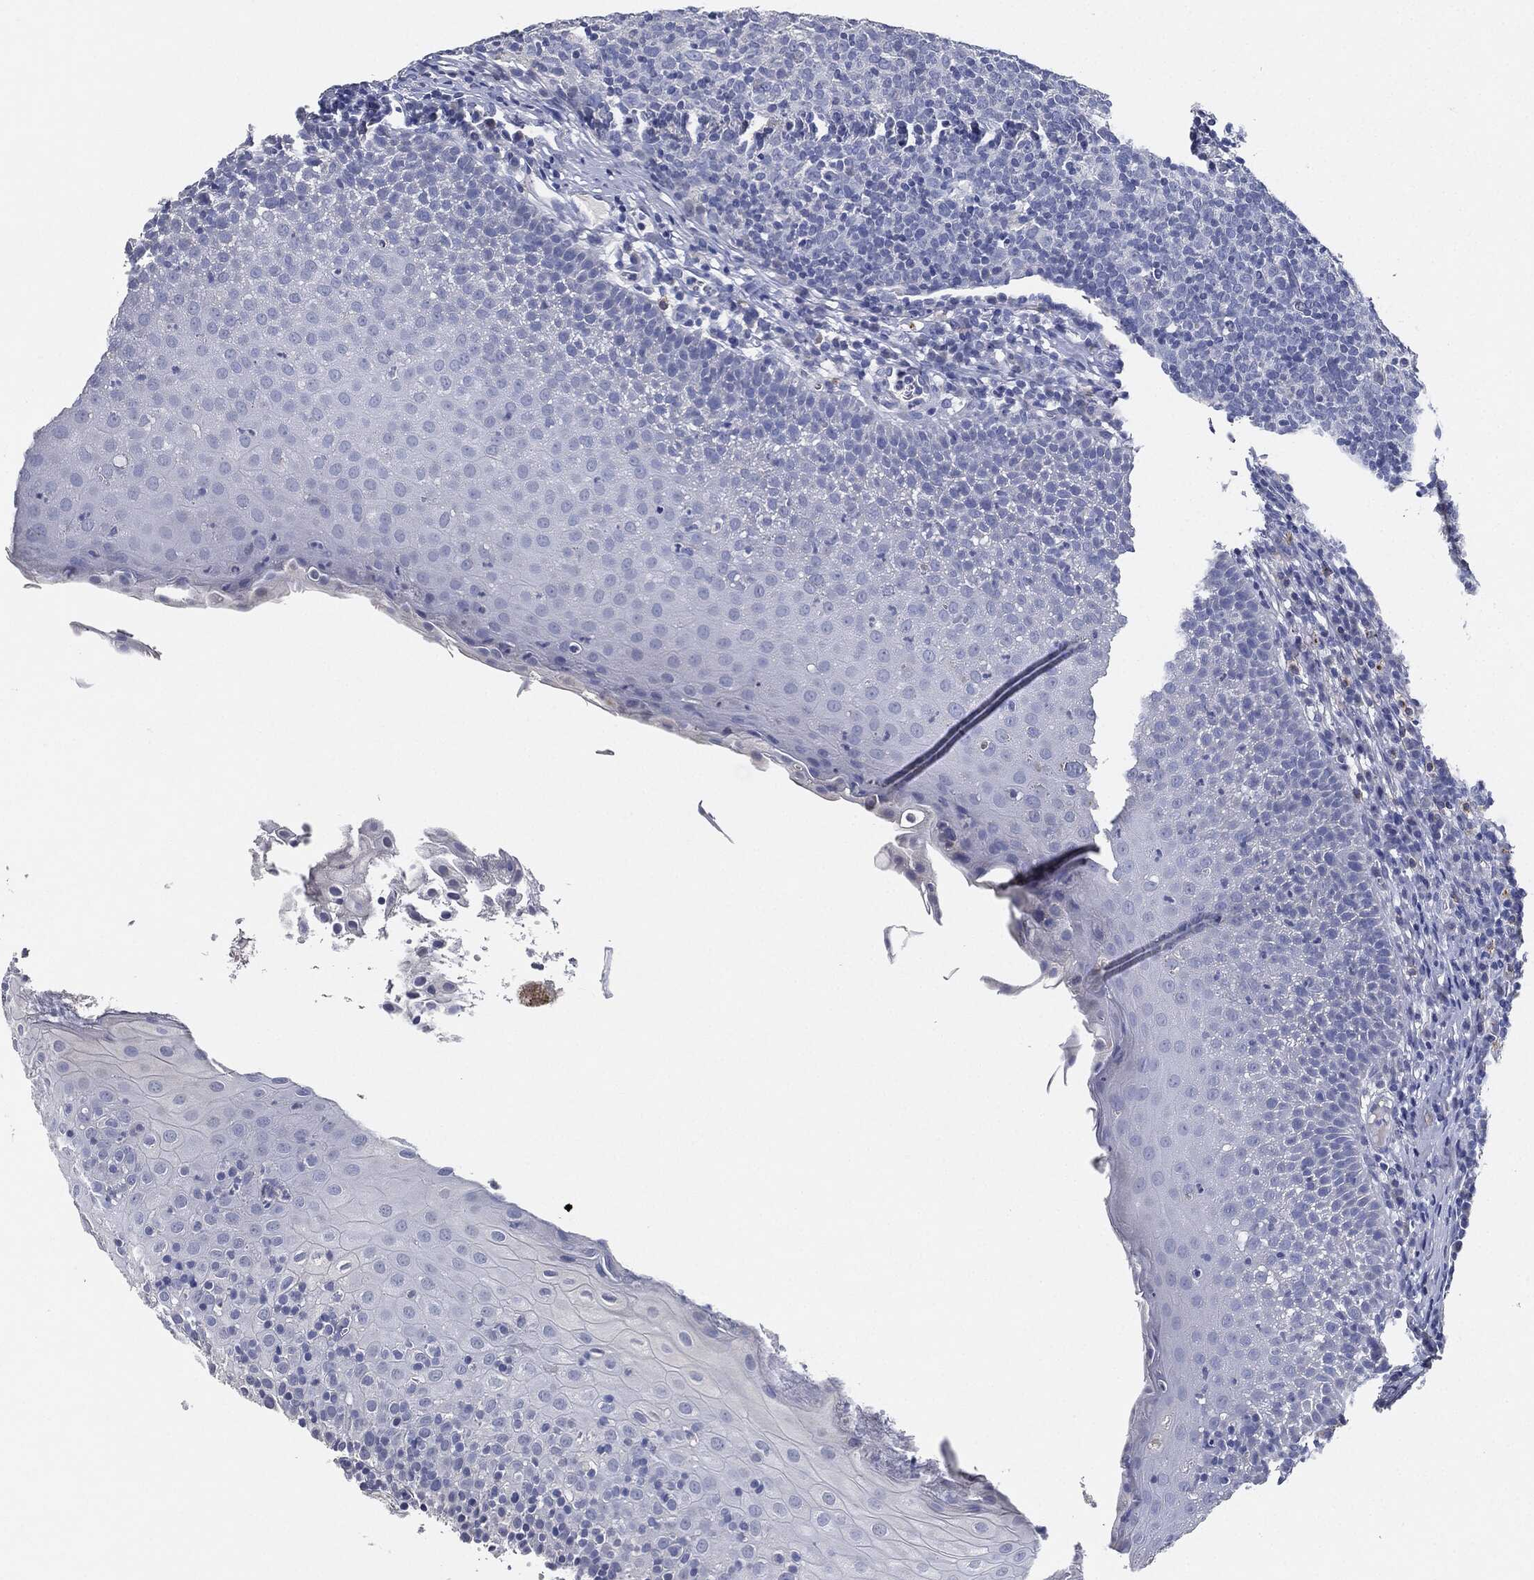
{"staining": {"intensity": "negative", "quantity": "none", "location": "none"}, "tissue": "tonsil", "cell_type": "Germinal center cells", "image_type": "normal", "snomed": [{"axis": "morphology", "description": "Normal tissue, NOS"}, {"axis": "topography", "description": "Tonsil"}], "caption": "Tonsil was stained to show a protein in brown. There is no significant positivity in germinal center cells. (Brightfield microscopy of DAB (3,3'-diaminobenzidine) immunohistochemistry (IHC) at high magnification).", "gene": "NTRK1", "patient": {"sex": "female", "age": 5}}